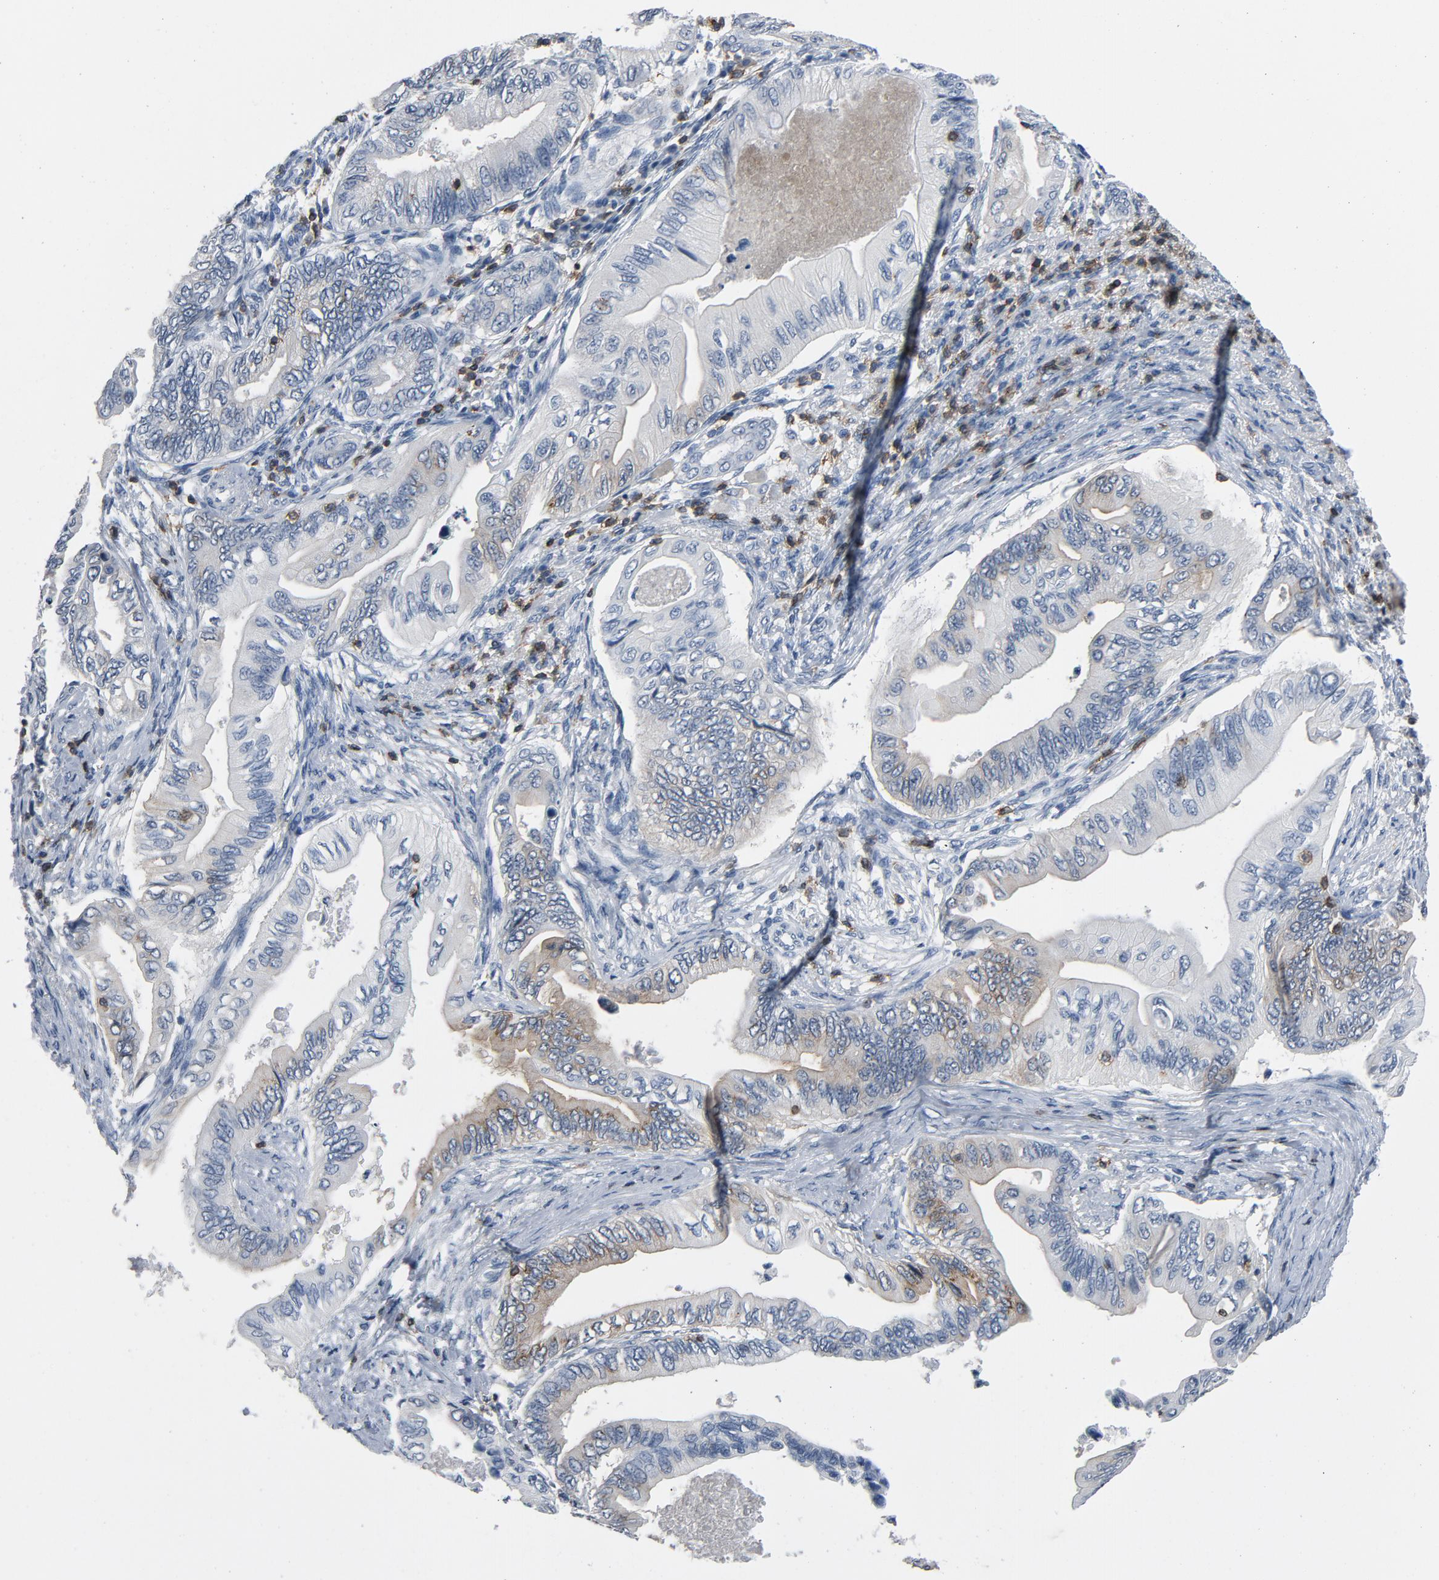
{"staining": {"intensity": "moderate", "quantity": "25%-75%", "location": "cytoplasmic/membranous"}, "tissue": "pancreatic cancer", "cell_type": "Tumor cells", "image_type": "cancer", "snomed": [{"axis": "morphology", "description": "Adenocarcinoma, NOS"}, {"axis": "topography", "description": "Pancreas"}], "caption": "Pancreatic adenocarcinoma was stained to show a protein in brown. There is medium levels of moderate cytoplasmic/membranous positivity in about 25%-75% of tumor cells.", "gene": "LCK", "patient": {"sex": "female", "age": 66}}